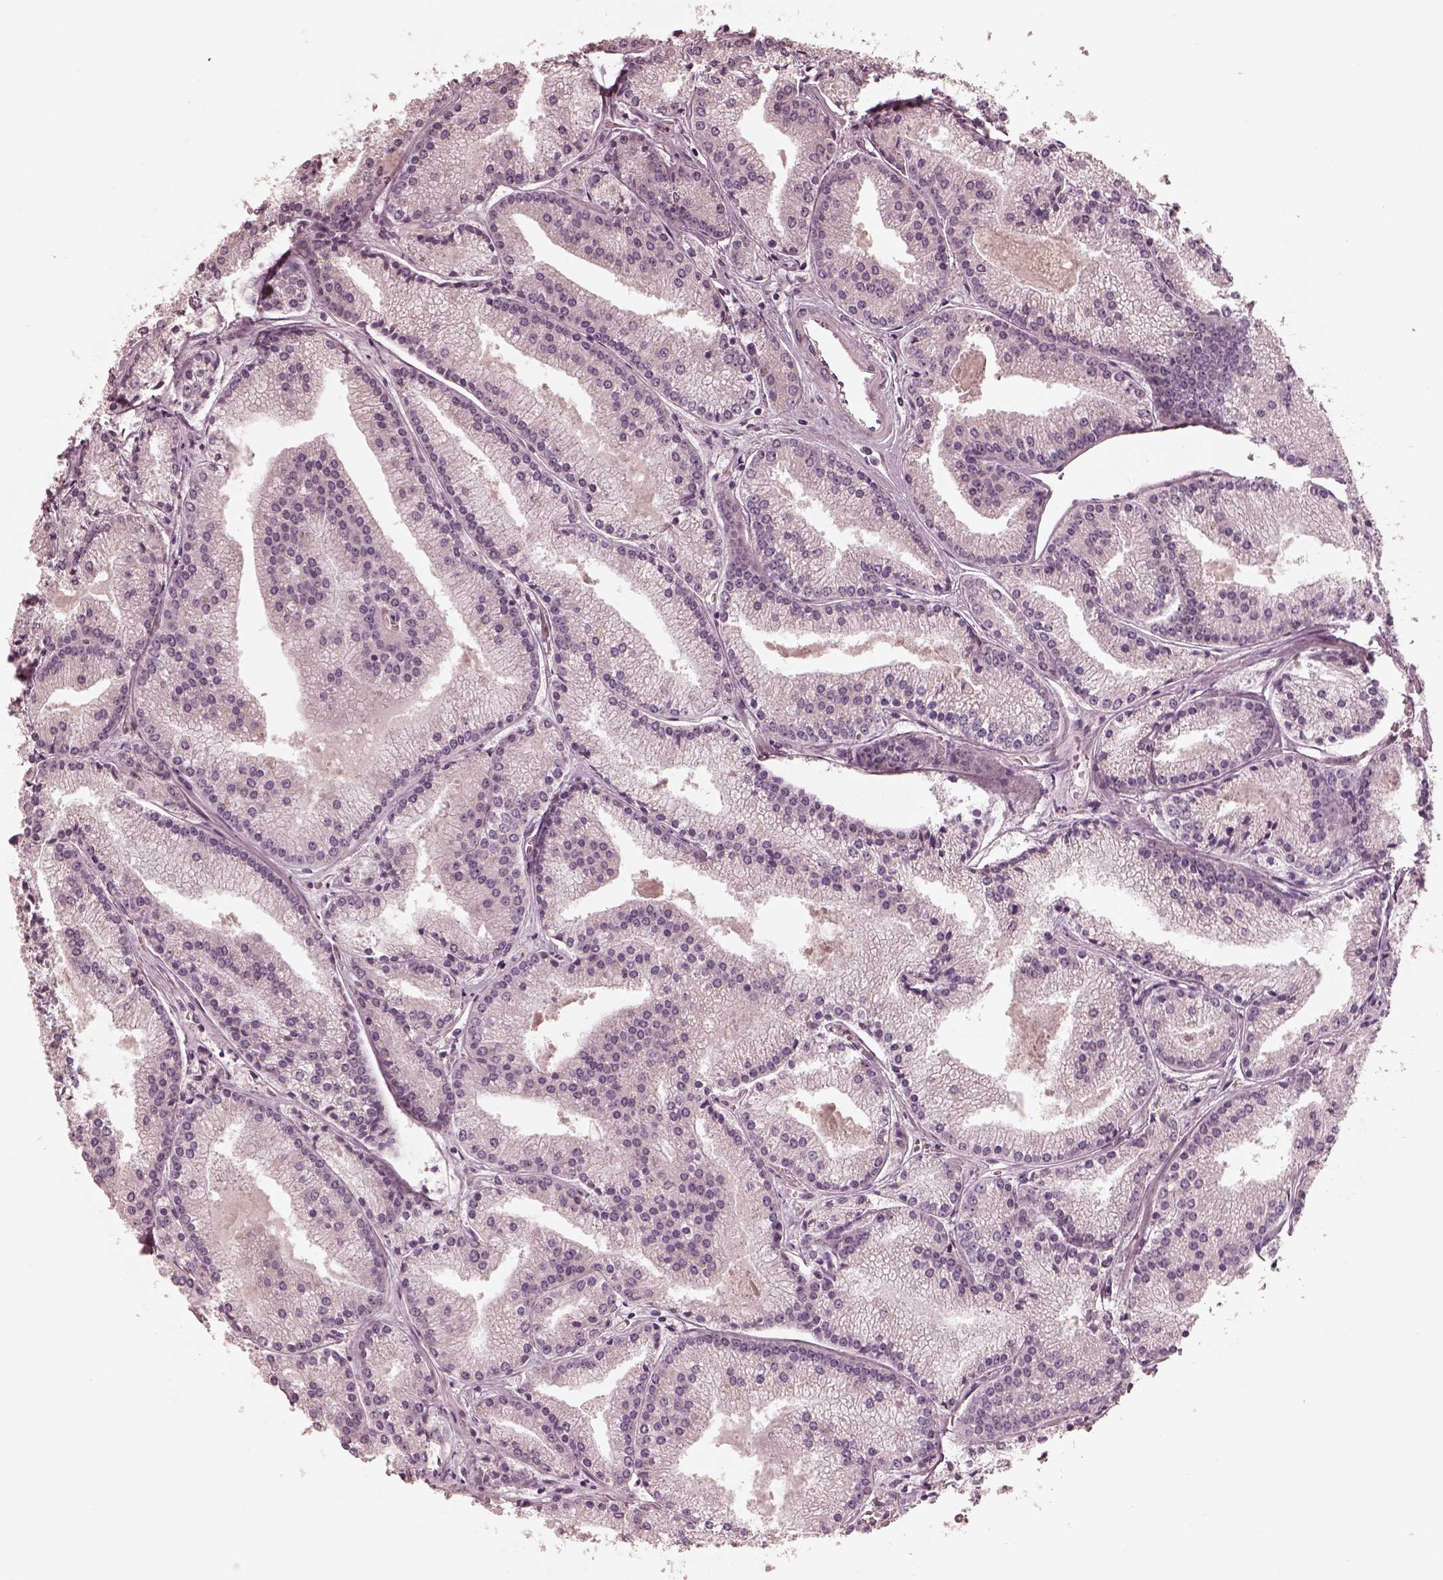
{"staining": {"intensity": "negative", "quantity": "none", "location": "none"}, "tissue": "prostate cancer", "cell_type": "Tumor cells", "image_type": "cancer", "snomed": [{"axis": "morphology", "description": "Adenocarcinoma, NOS"}, {"axis": "topography", "description": "Prostate"}], "caption": "An image of prostate cancer stained for a protein demonstrates no brown staining in tumor cells.", "gene": "ANKLE1", "patient": {"sex": "male", "age": 72}}